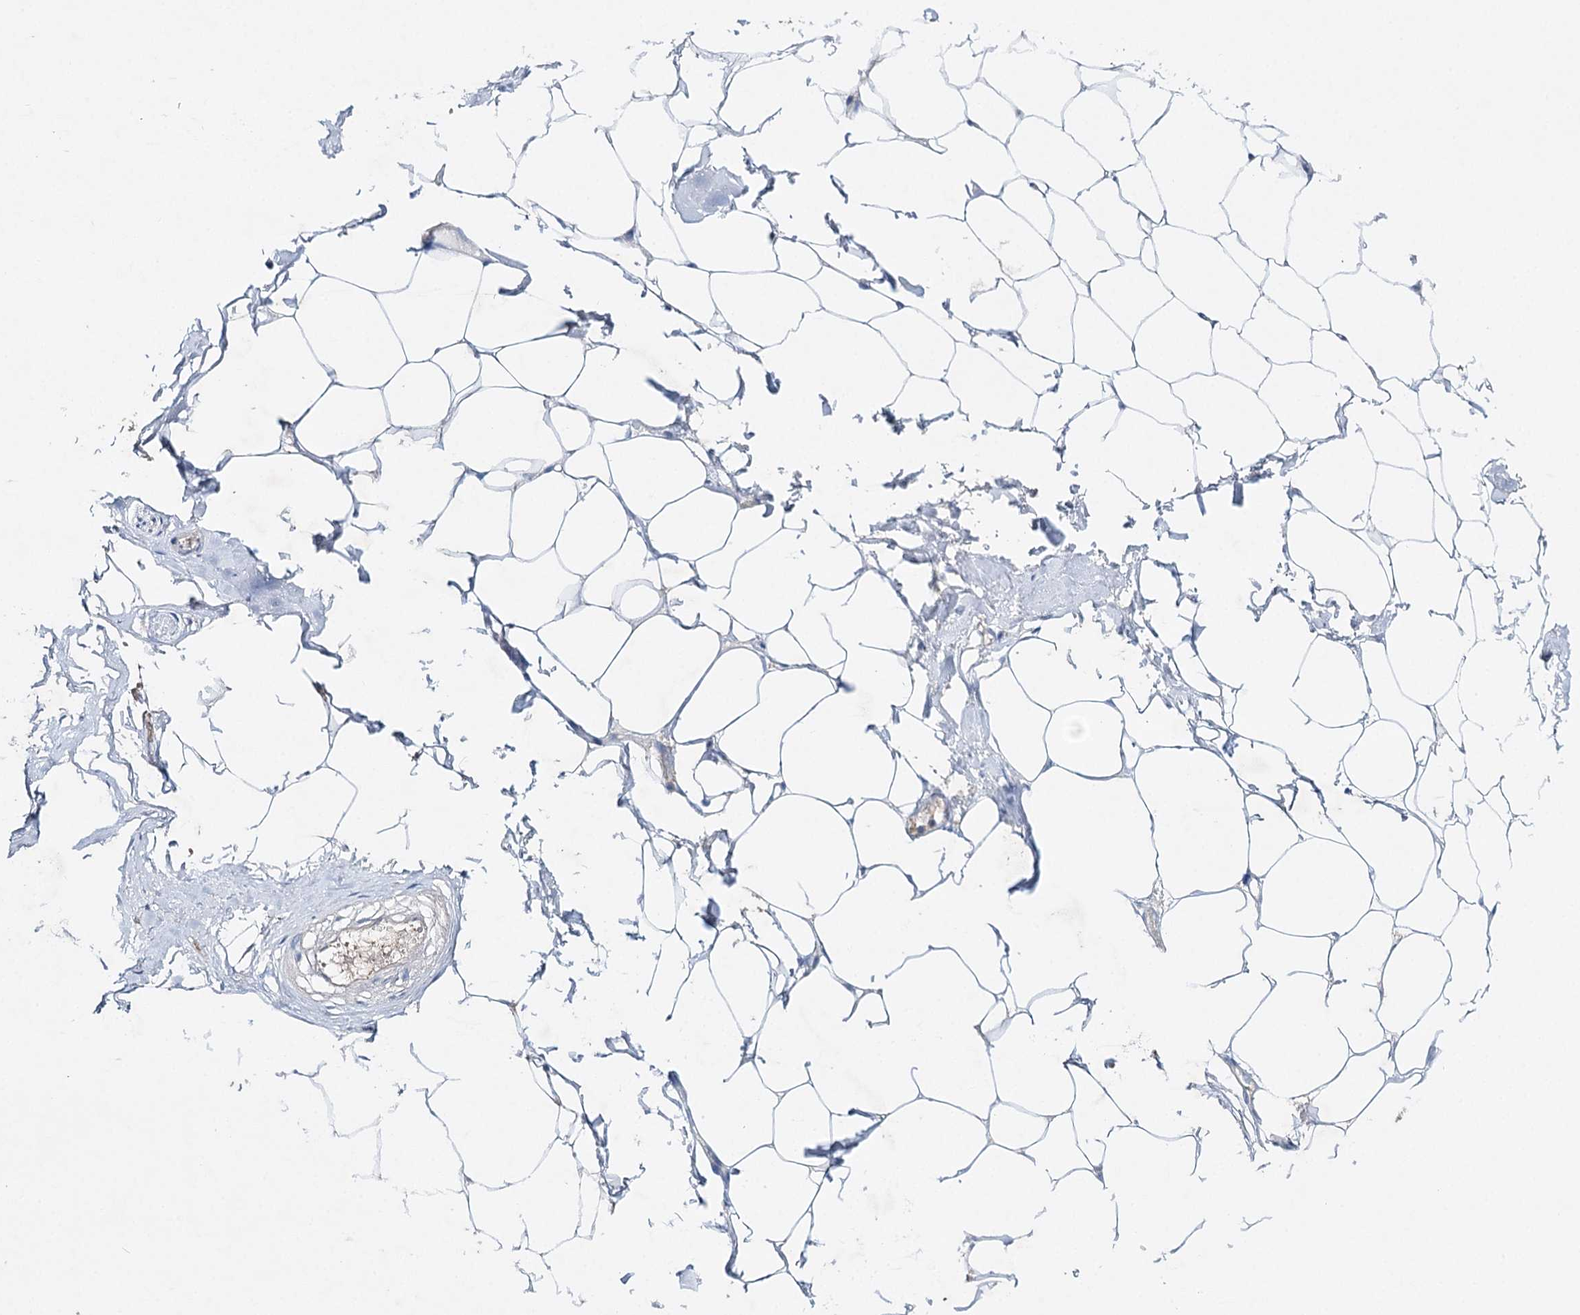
{"staining": {"intensity": "negative", "quantity": "none", "location": "none"}, "tissue": "adipose tissue", "cell_type": "Adipocytes", "image_type": "normal", "snomed": [{"axis": "morphology", "description": "Normal tissue, NOS"}, {"axis": "morphology", "description": "Adenocarcinoma, Low grade"}, {"axis": "topography", "description": "Prostate"}, {"axis": "topography", "description": "Peripheral nerve tissue"}], "caption": "Protein analysis of benign adipose tissue reveals no significant staining in adipocytes.", "gene": "WDR44", "patient": {"sex": "male", "age": 63}}